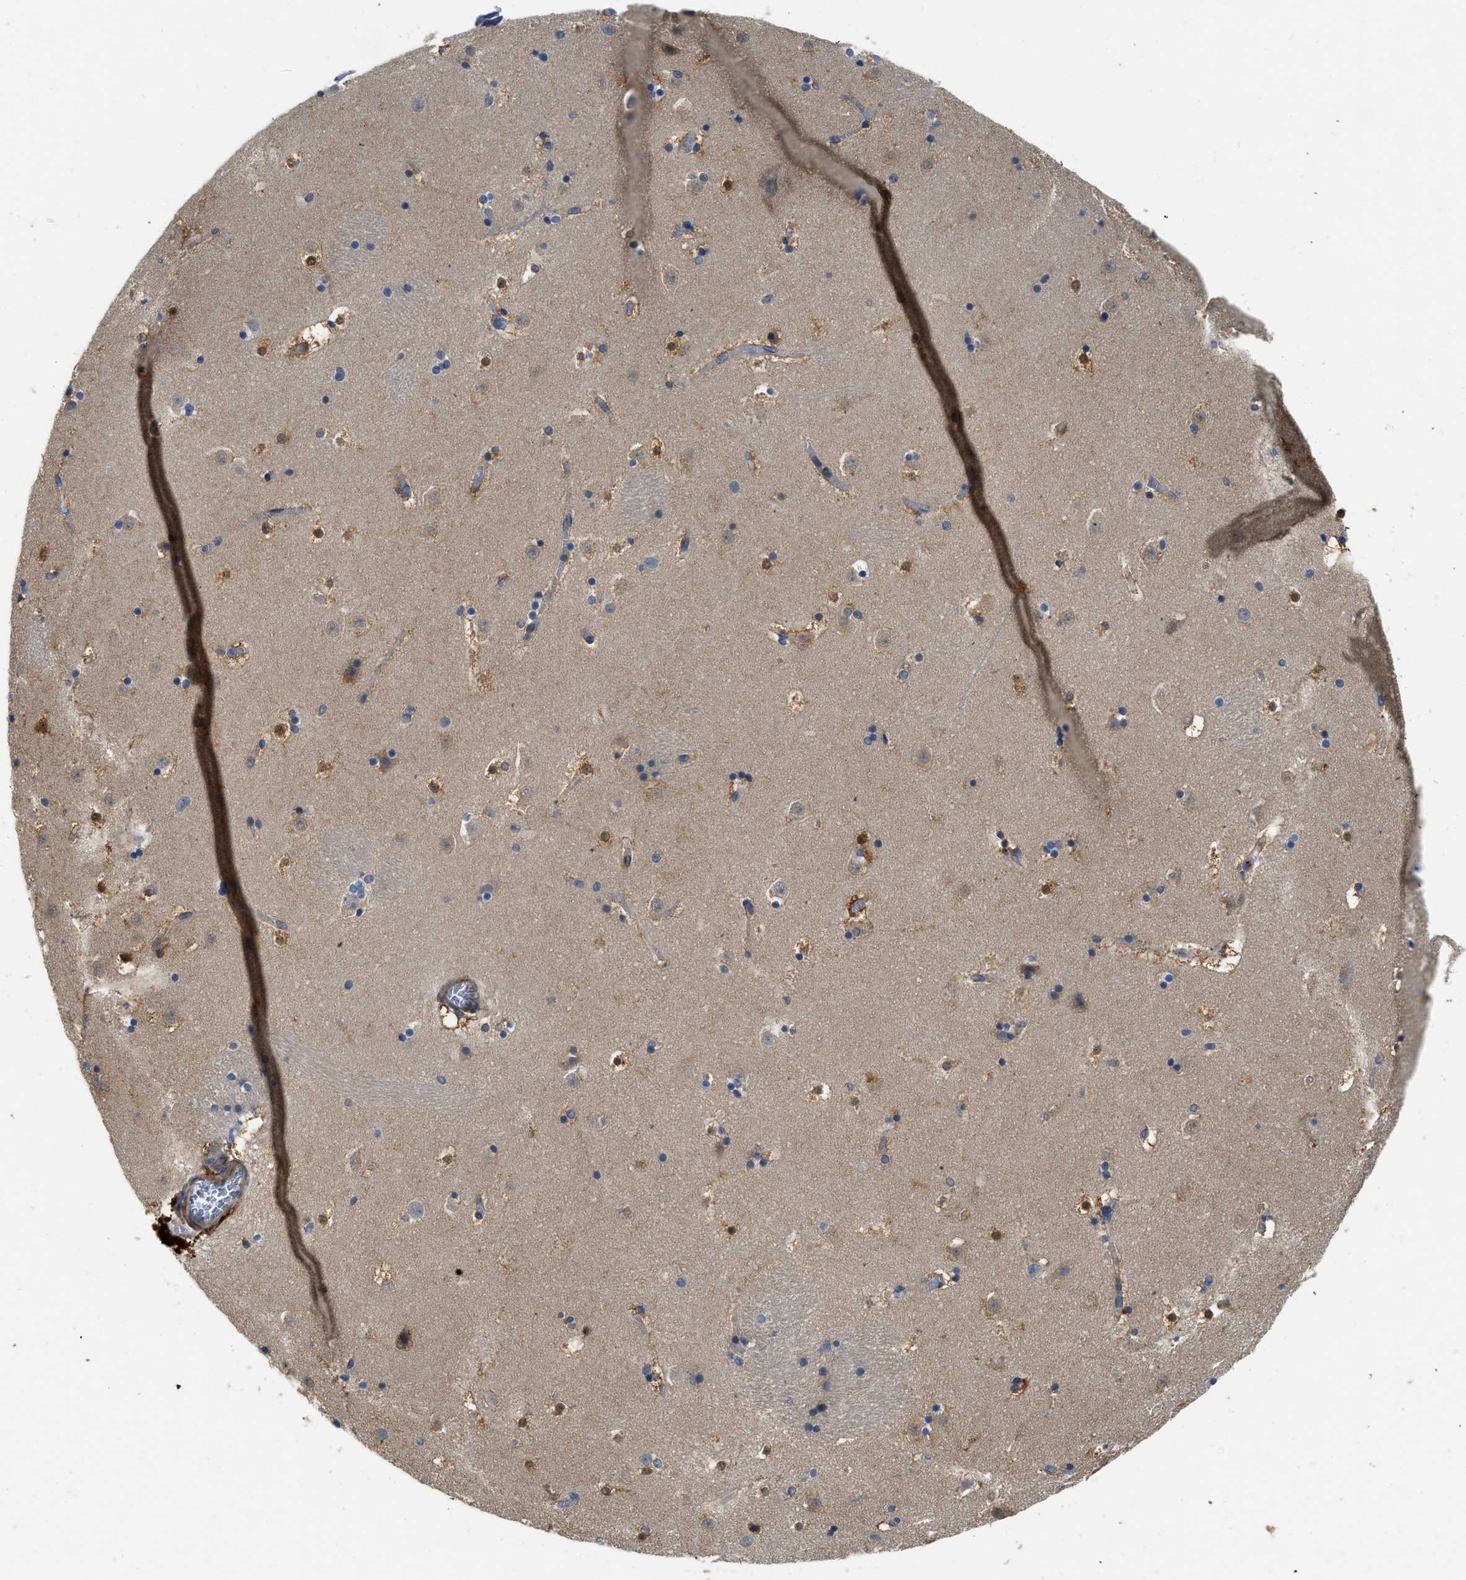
{"staining": {"intensity": "moderate", "quantity": "<25%", "location": "cytoplasmic/membranous"}, "tissue": "caudate", "cell_type": "Glial cells", "image_type": "normal", "snomed": [{"axis": "morphology", "description": "Normal tissue, NOS"}, {"axis": "topography", "description": "Lateral ventricle wall"}], "caption": "A high-resolution photomicrograph shows immunohistochemistry staining of unremarkable caudate, which demonstrates moderate cytoplasmic/membranous staining in approximately <25% of glial cells. (Stains: DAB (3,3'-diaminobenzidine) in brown, nuclei in blue, Microscopy: brightfield microscopy at high magnification).", "gene": "GPR31", "patient": {"sex": "male", "age": 45}}